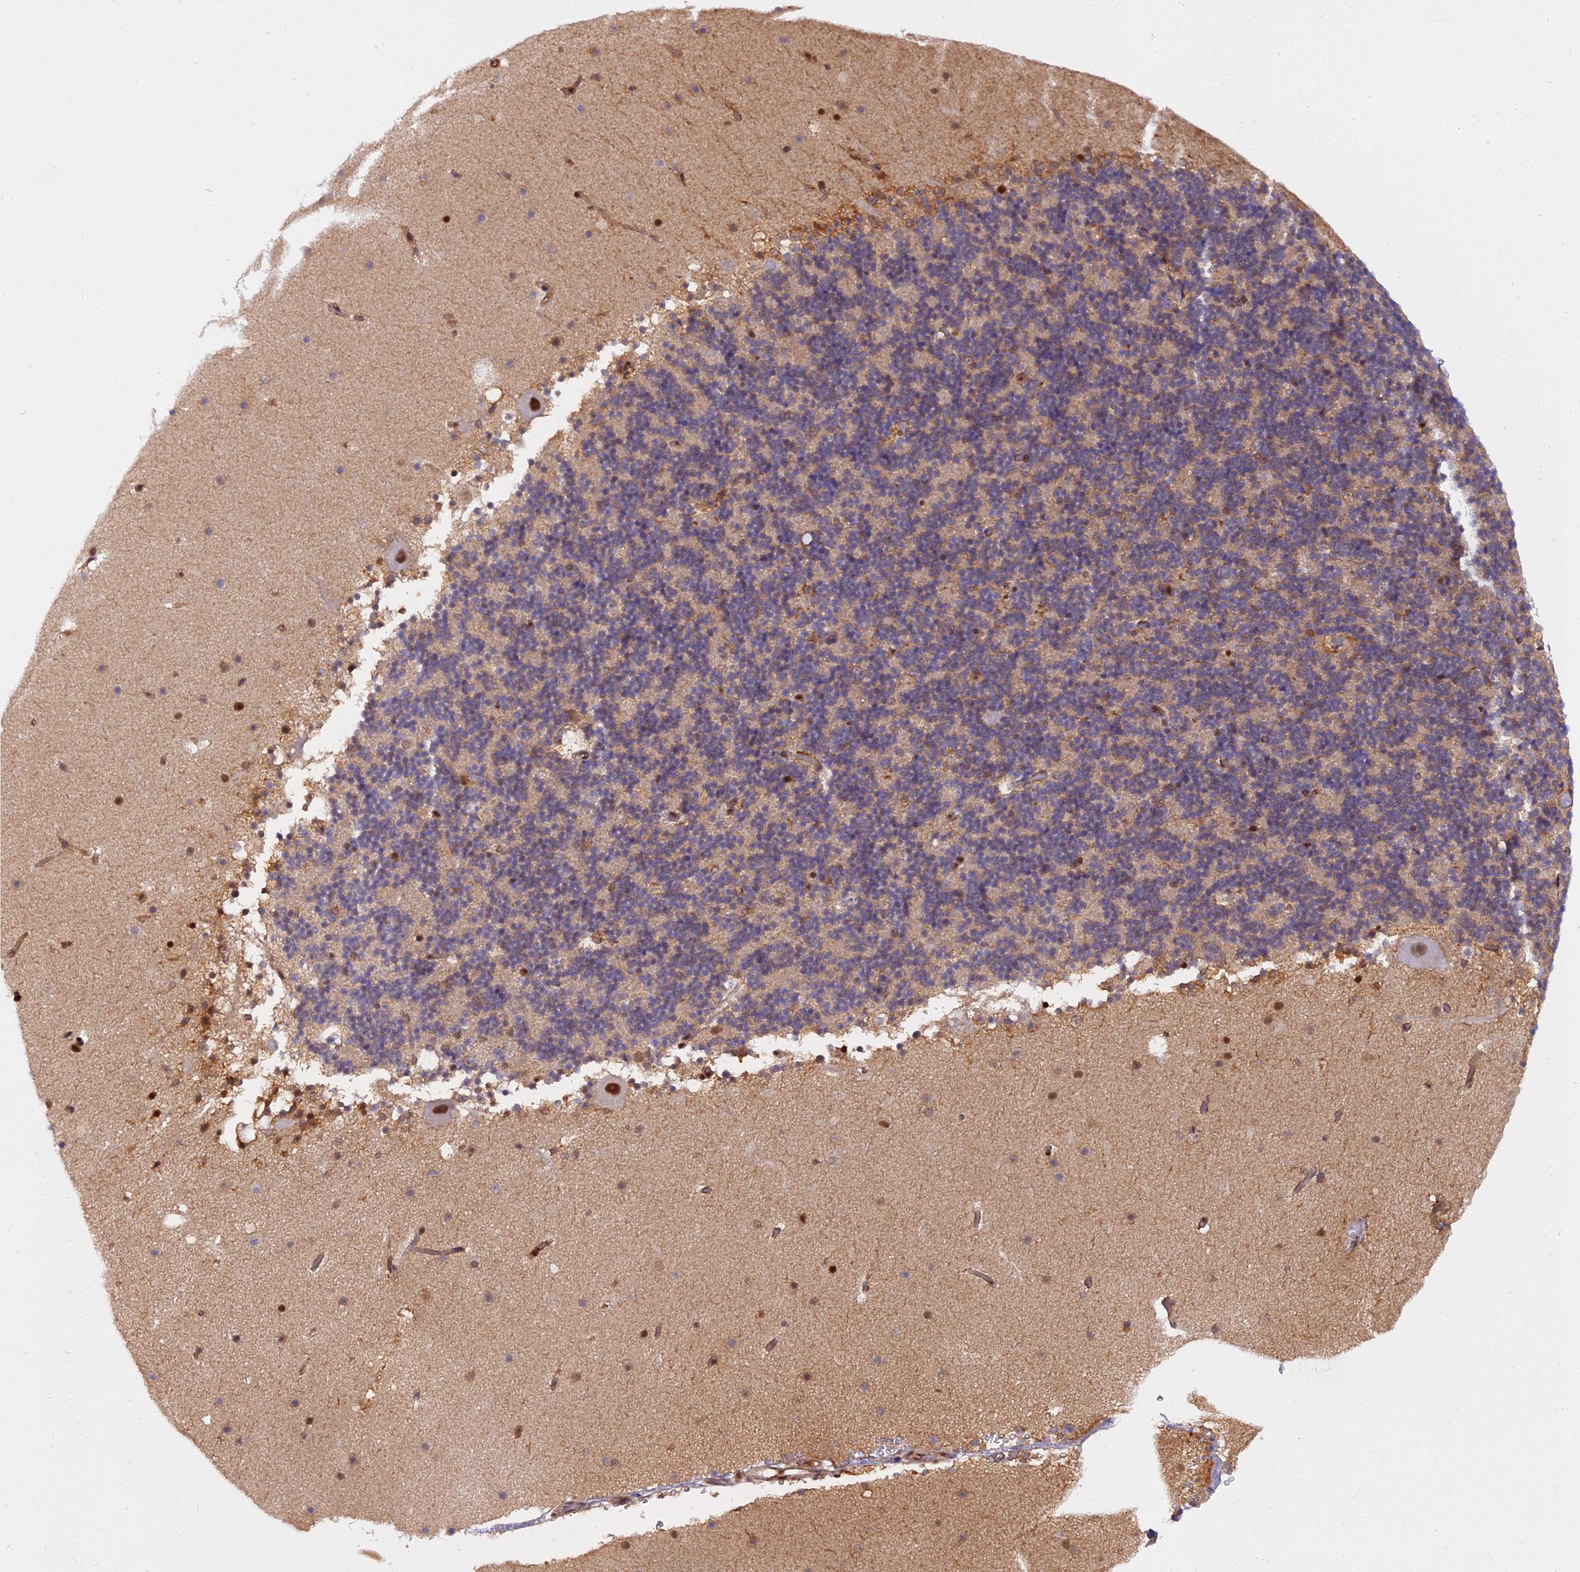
{"staining": {"intensity": "weak", "quantity": ">75%", "location": "cytoplasmic/membranous"}, "tissue": "cerebellum", "cell_type": "Cells in granular layer", "image_type": "normal", "snomed": [{"axis": "morphology", "description": "Normal tissue, NOS"}, {"axis": "topography", "description": "Cerebellum"}], "caption": "Cells in granular layer exhibit low levels of weak cytoplasmic/membranous staining in approximately >75% of cells in normal cerebellum.", "gene": "NPEPL1", "patient": {"sex": "male", "age": 57}}